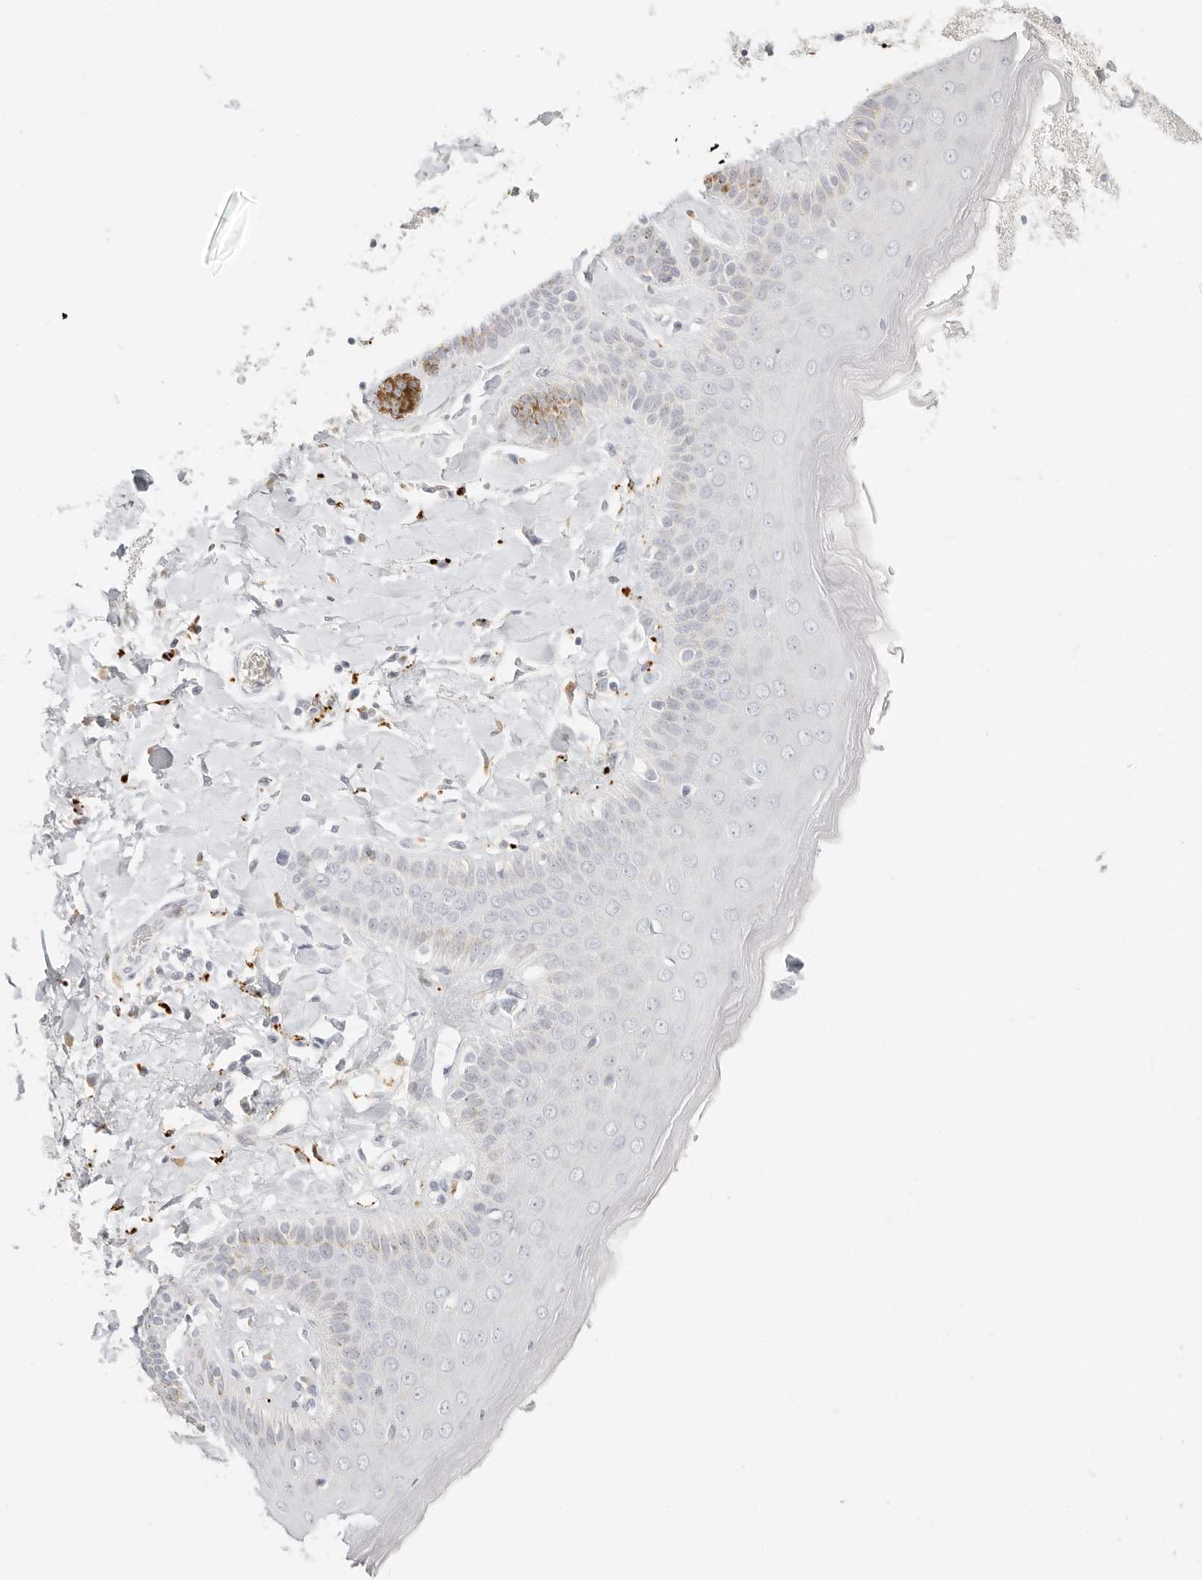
{"staining": {"intensity": "moderate", "quantity": "<25%", "location": "cytoplasmic/membranous"}, "tissue": "skin", "cell_type": "Epidermal cells", "image_type": "normal", "snomed": [{"axis": "morphology", "description": "Normal tissue, NOS"}, {"axis": "topography", "description": "Anal"}], "caption": "IHC histopathology image of normal skin: human skin stained using immunohistochemistry exhibits low levels of moderate protein expression localized specifically in the cytoplasmic/membranous of epidermal cells, appearing as a cytoplasmic/membranous brown color.", "gene": "RNASET2", "patient": {"sex": "male", "age": 69}}